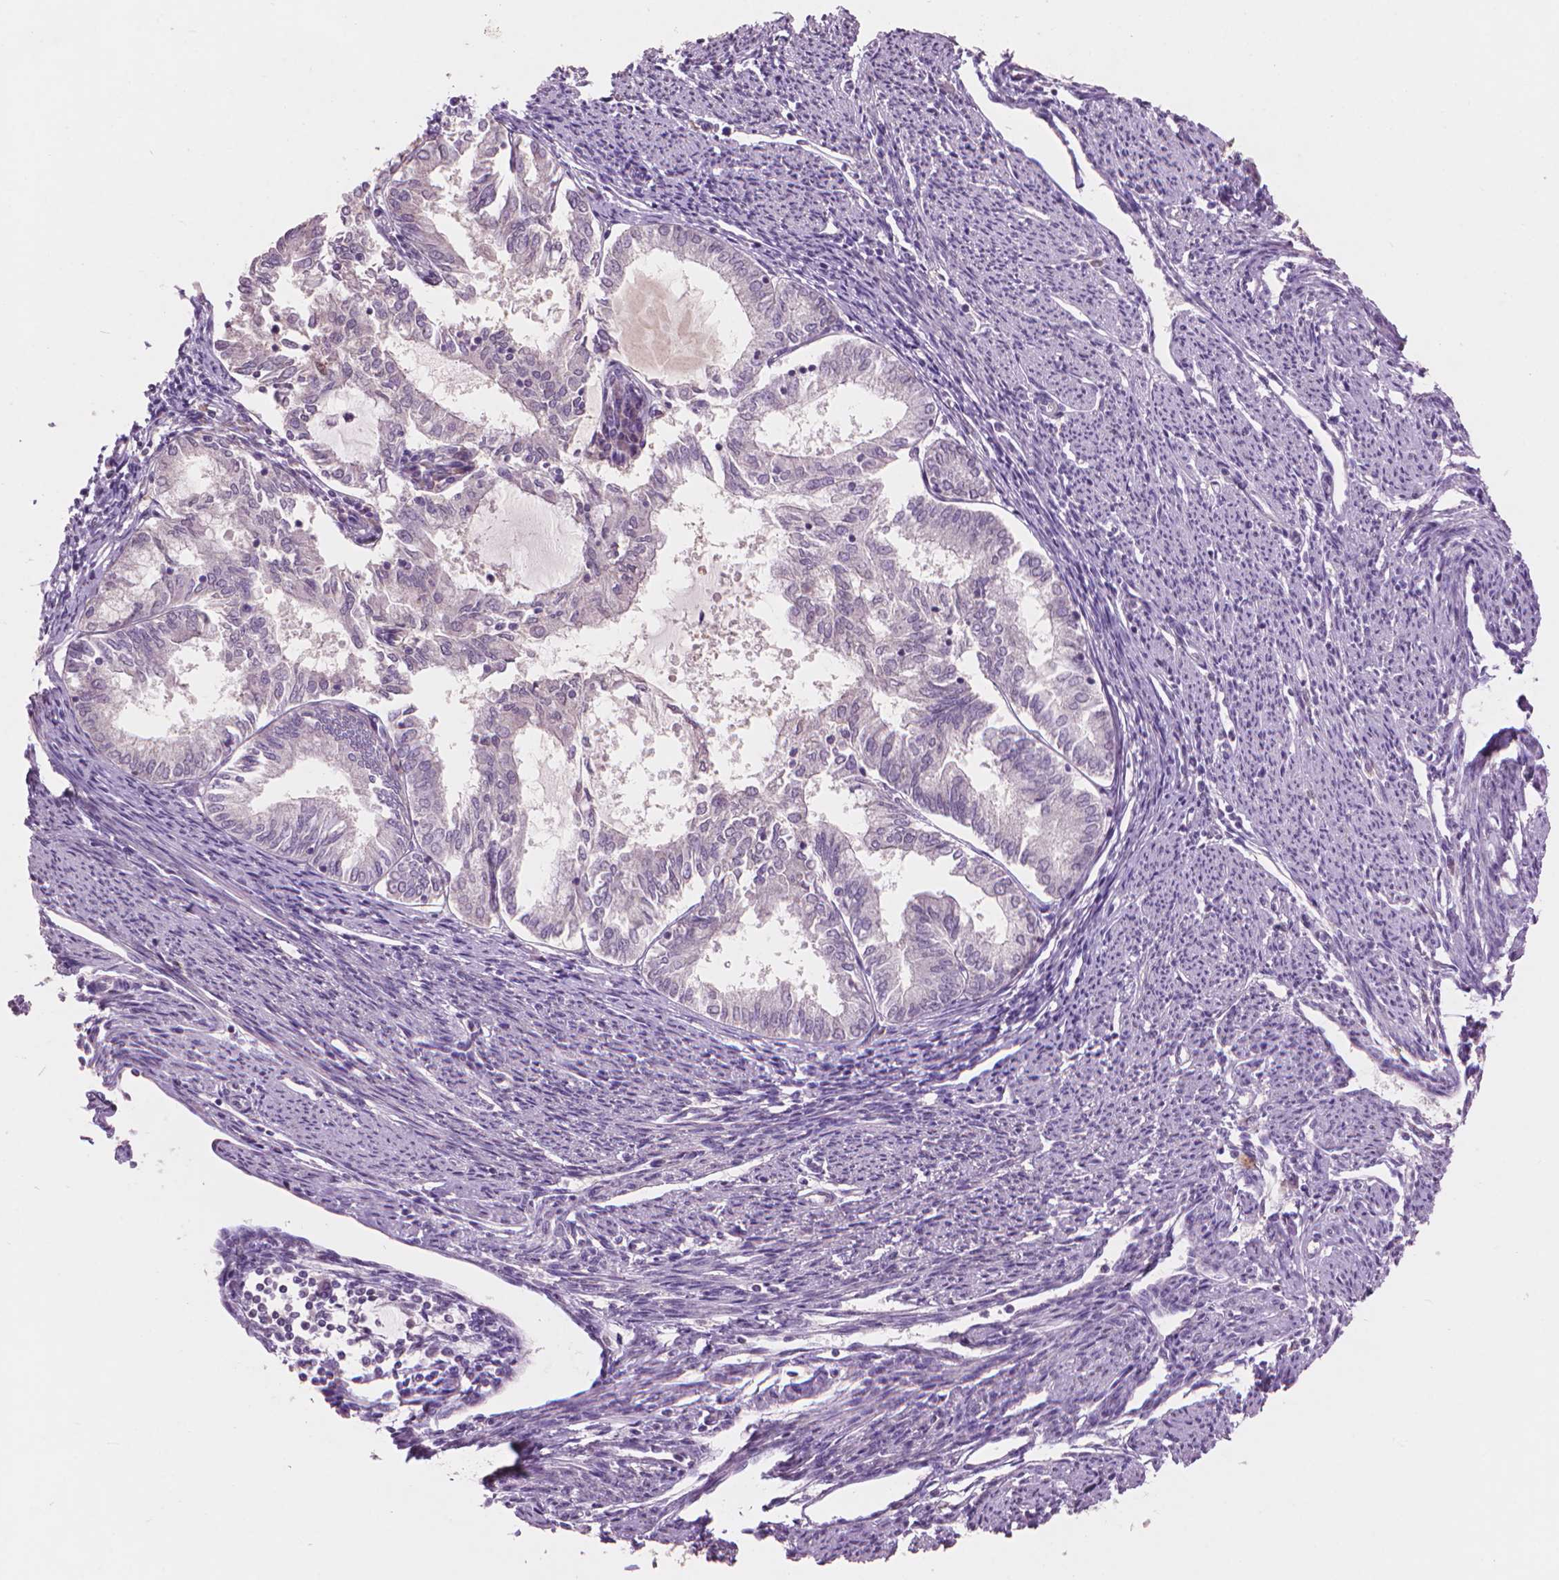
{"staining": {"intensity": "negative", "quantity": "none", "location": "none"}, "tissue": "endometrial cancer", "cell_type": "Tumor cells", "image_type": "cancer", "snomed": [{"axis": "morphology", "description": "Adenocarcinoma, NOS"}, {"axis": "topography", "description": "Endometrium"}], "caption": "High power microscopy photomicrograph of an immunohistochemistry image of endometrial cancer, revealing no significant staining in tumor cells. (IHC, brightfield microscopy, high magnification).", "gene": "ENO2", "patient": {"sex": "female", "age": 79}}